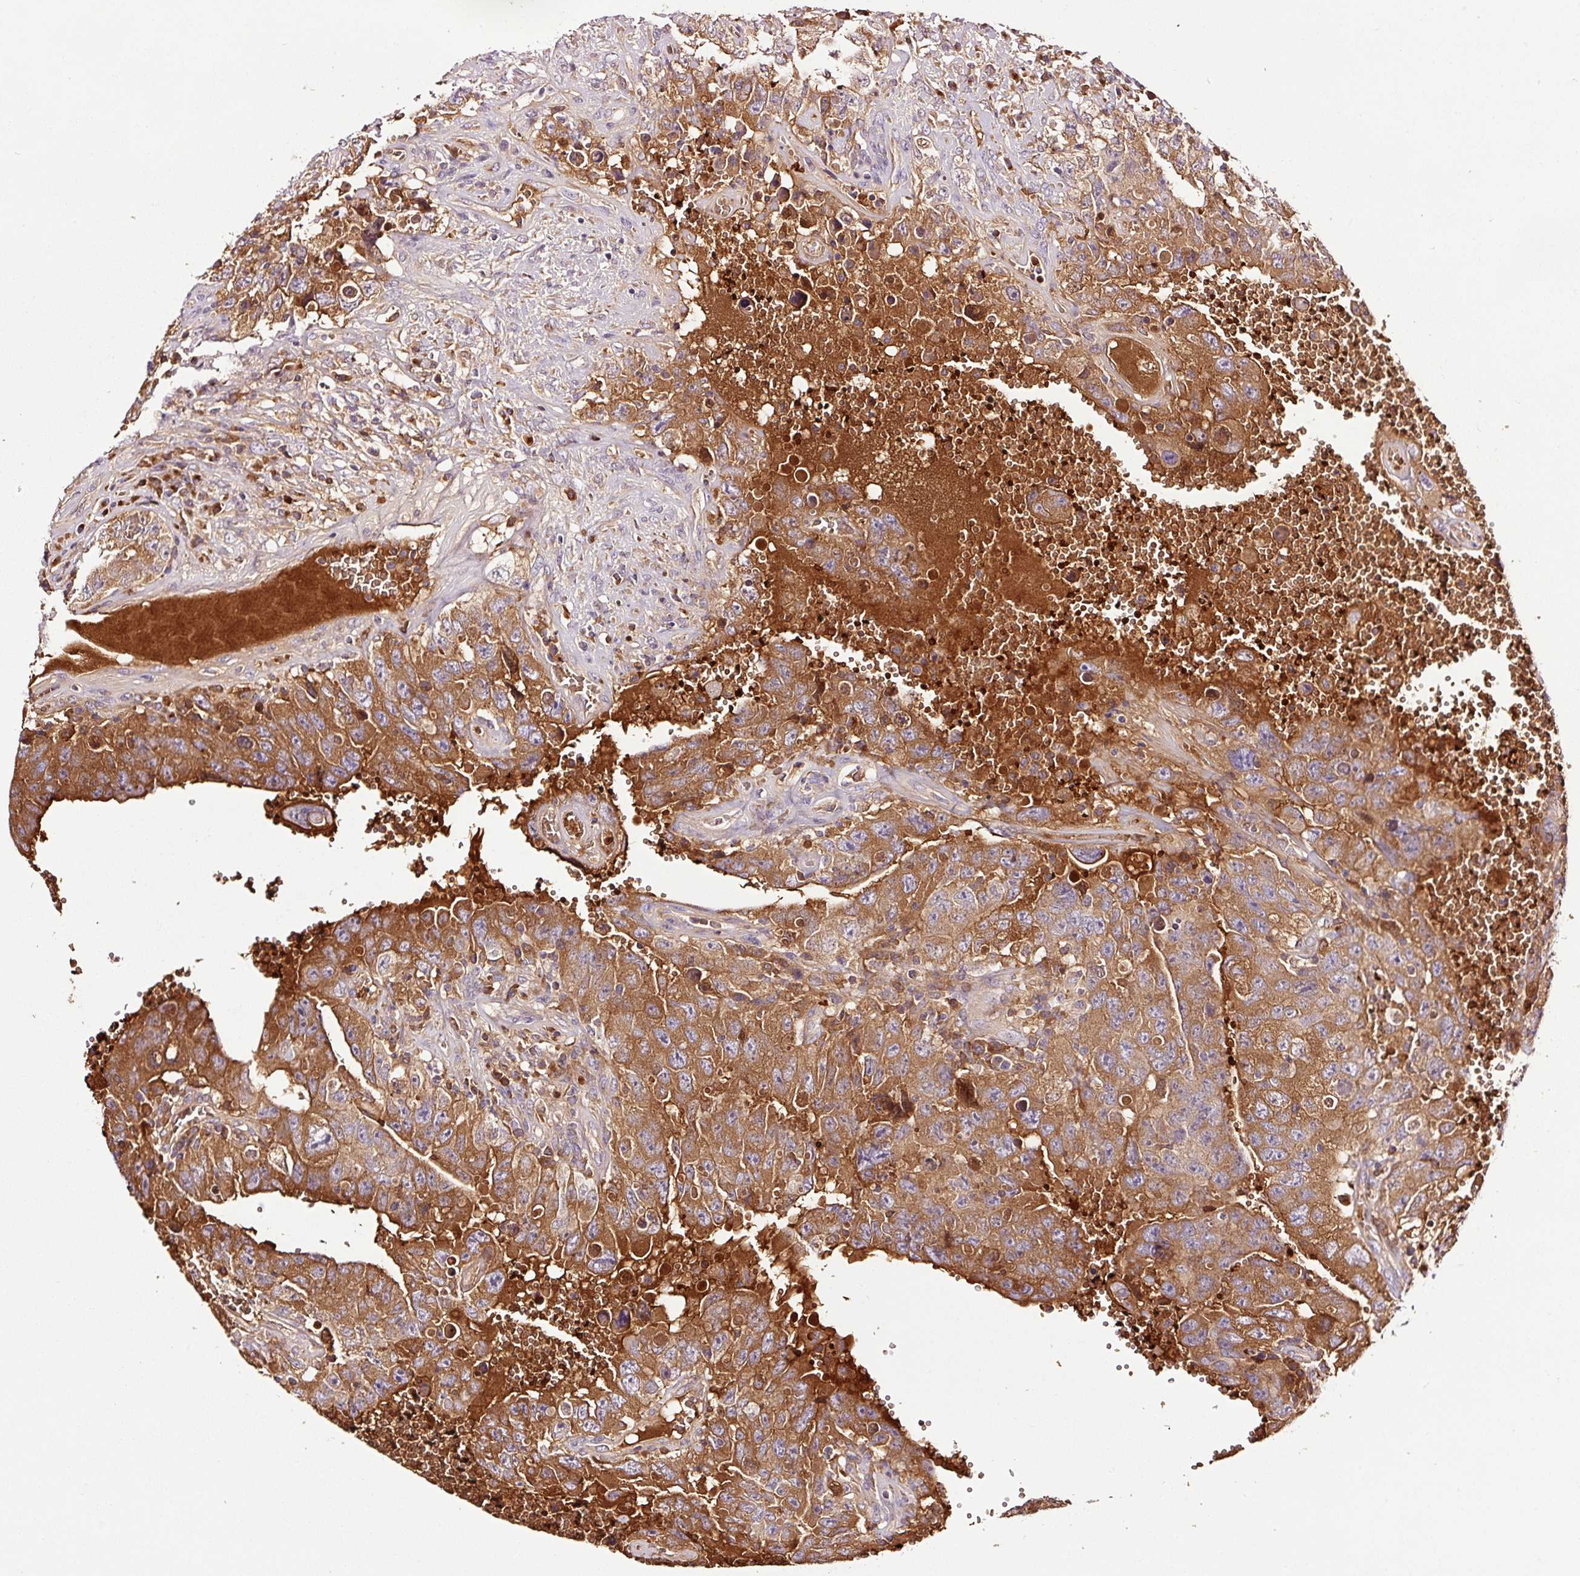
{"staining": {"intensity": "strong", "quantity": ">75%", "location": "cytoplasmic/membranous"}, "tissue": "testis cancer", "cell_type": "Tumor cells", "image_type": "cancer", "snomed": [{"axis": "morphology", "description": "Carcinoma, Embryonal, NOS"}, {"axis": "topography", "description": "Testis"}], "caption": "IHC image of neoplastic tissue: testis cancer (embryonal carcinoma) stained using immunohistochemistry (IHC) displays high levels of strong protein expression localized specifically in the cytoplasmic/membranous of tumor cells, appearing as a cytoplasmic/membranous brown color.", "gene": "PGLYRP2", "patient": {"sex": "male", "age": 26}}